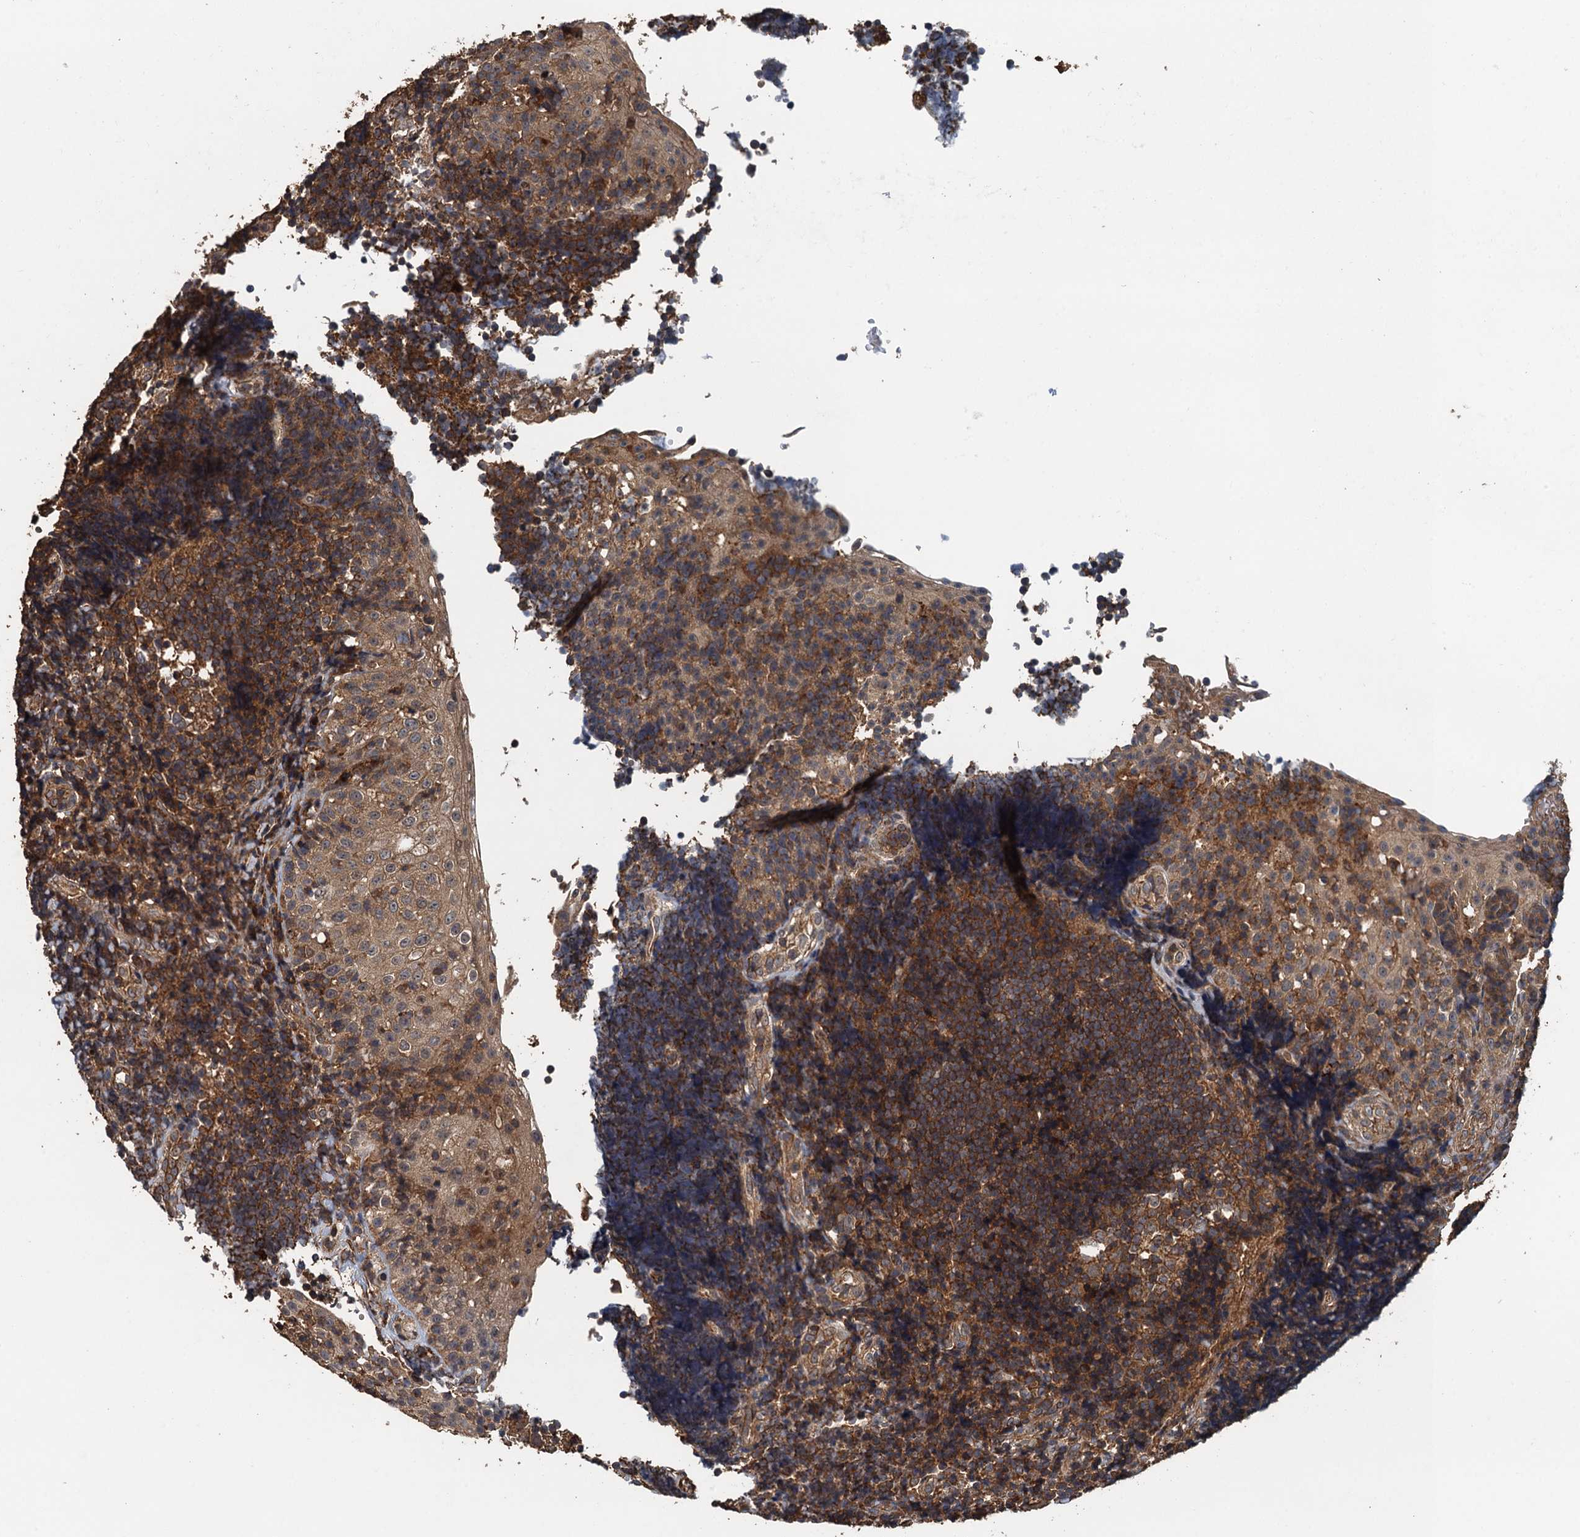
{"staining": {"intensity": "strong", "quantity": ">75%", "location": "cytoplasmic/membranous"}, "tissue": "tonsil", "cell_type": "Germinal center cells", "image_type": "normal", "snomed": [{"axis": "morphology", "description": "Normal tissue, NOS"}, {"axis": "topography", "description": "Tonsil"}], "caption": "High-magnification brightfield microscopy of benign tonsil stained with DAB (brown) and counterstained with hematoxylin (blue). germinal center cells exhibit strong cytoplasmic/membranous positivity is seen in approximately>75% of cells.", "gene": "BORCS5", "patient": {"sex": "female", "age": 40}}